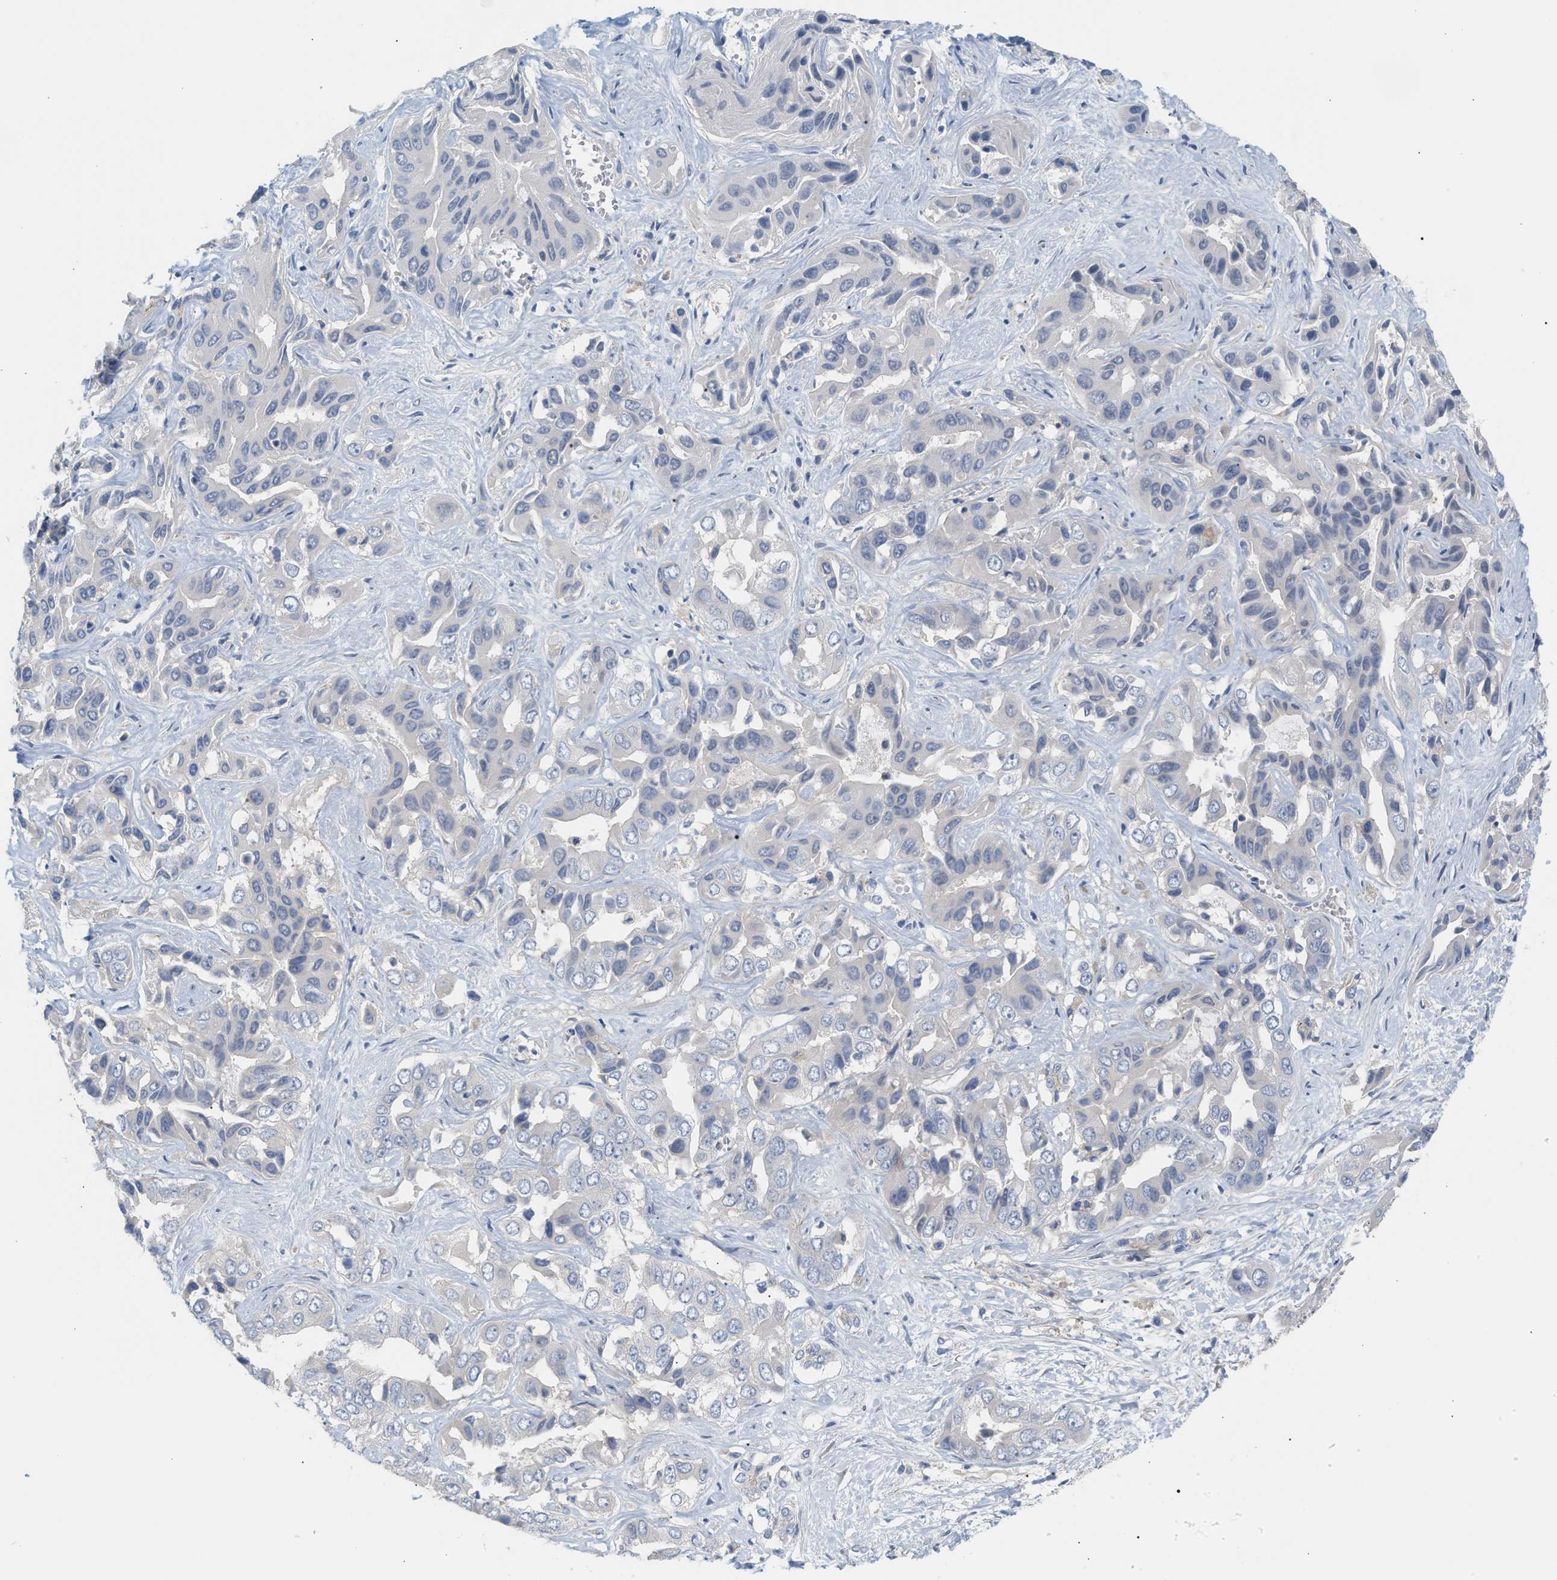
{"staining": {"intensity": "negative", "quantity": "none", "location": "none"}, "tissue": "liver cancer", "cell_type": "Tumor cells", "image_type": "cancer", "snomed": [{"axis": "morphology", "description": "Cholangiocarcinoma"}, {"axis": "topography", "description": "Liver"}], "caption": "Immunohistochemistry micrograph of neoplastic tissue: human liver cancer (cholangiocarcinoma) stained with DAB reveals no significant protein positivity in tumor cells. (Brightfield microscopy of DAB (3,3'-diaminobenzidine) immunohistochemistry at high magnification).", "gene": "LRCH1", "patient": {"sex": "female", "age": 52}}